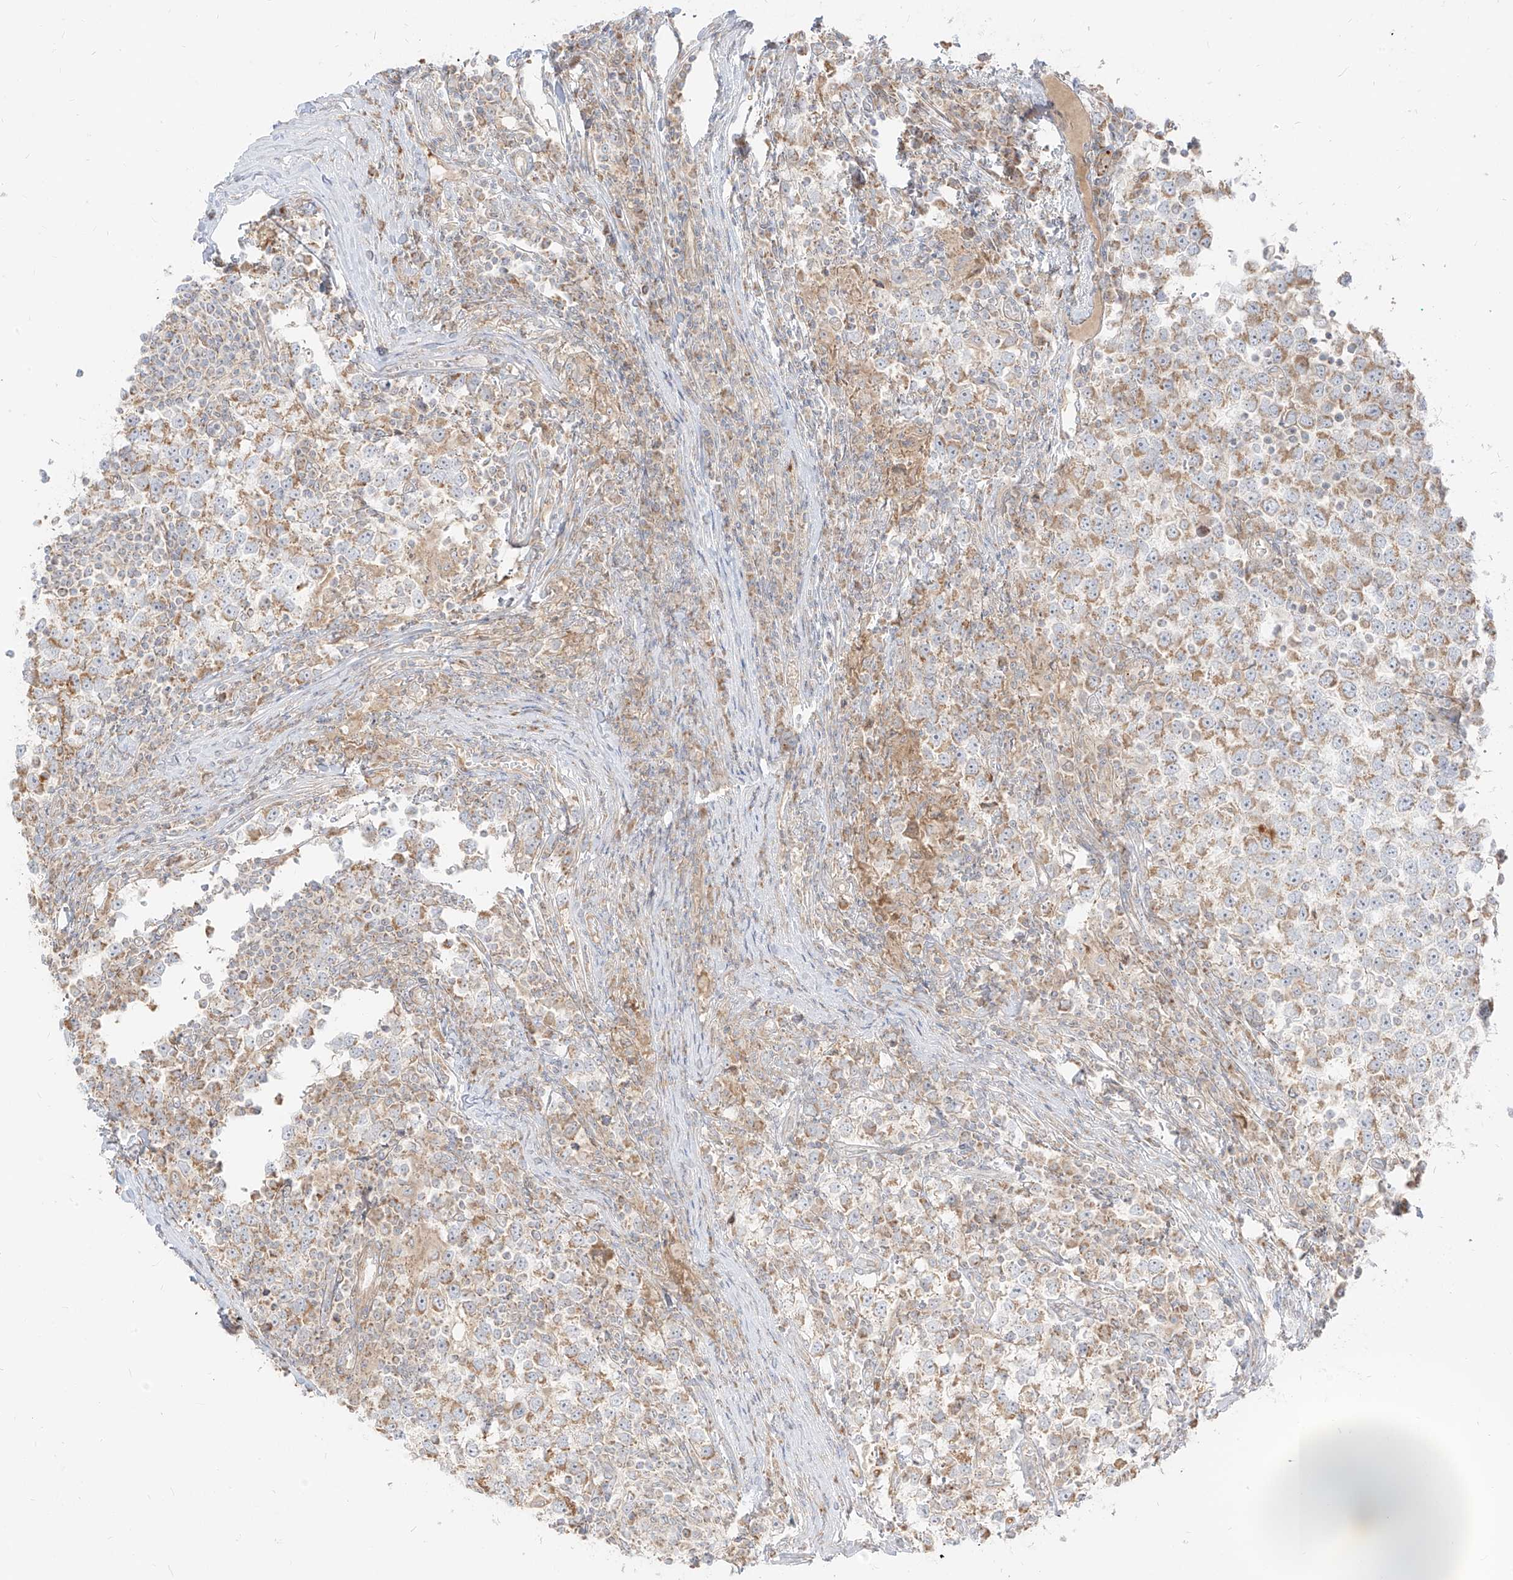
{"staining": {"intensity": "weak", "quantity": ">75%", "location": "cytoplasmic/membranous"}, "tissue": "testis cancer", "cell_type": "Tumor cells", "image_type": "cancer", "snomed": [{"axis": "morphology", "description": "Seminoma, NOS"}, {"axis": "topography", "description": "Testis"}], "caption": "Immunohistochemical staining of human seminoma (testis) demonstrates low levels of weak cytoplasmic/membranous expression in about >75% of tumor cells.", "gene": "ZIM3", "patient": {"sex": "male", "age": 65}}